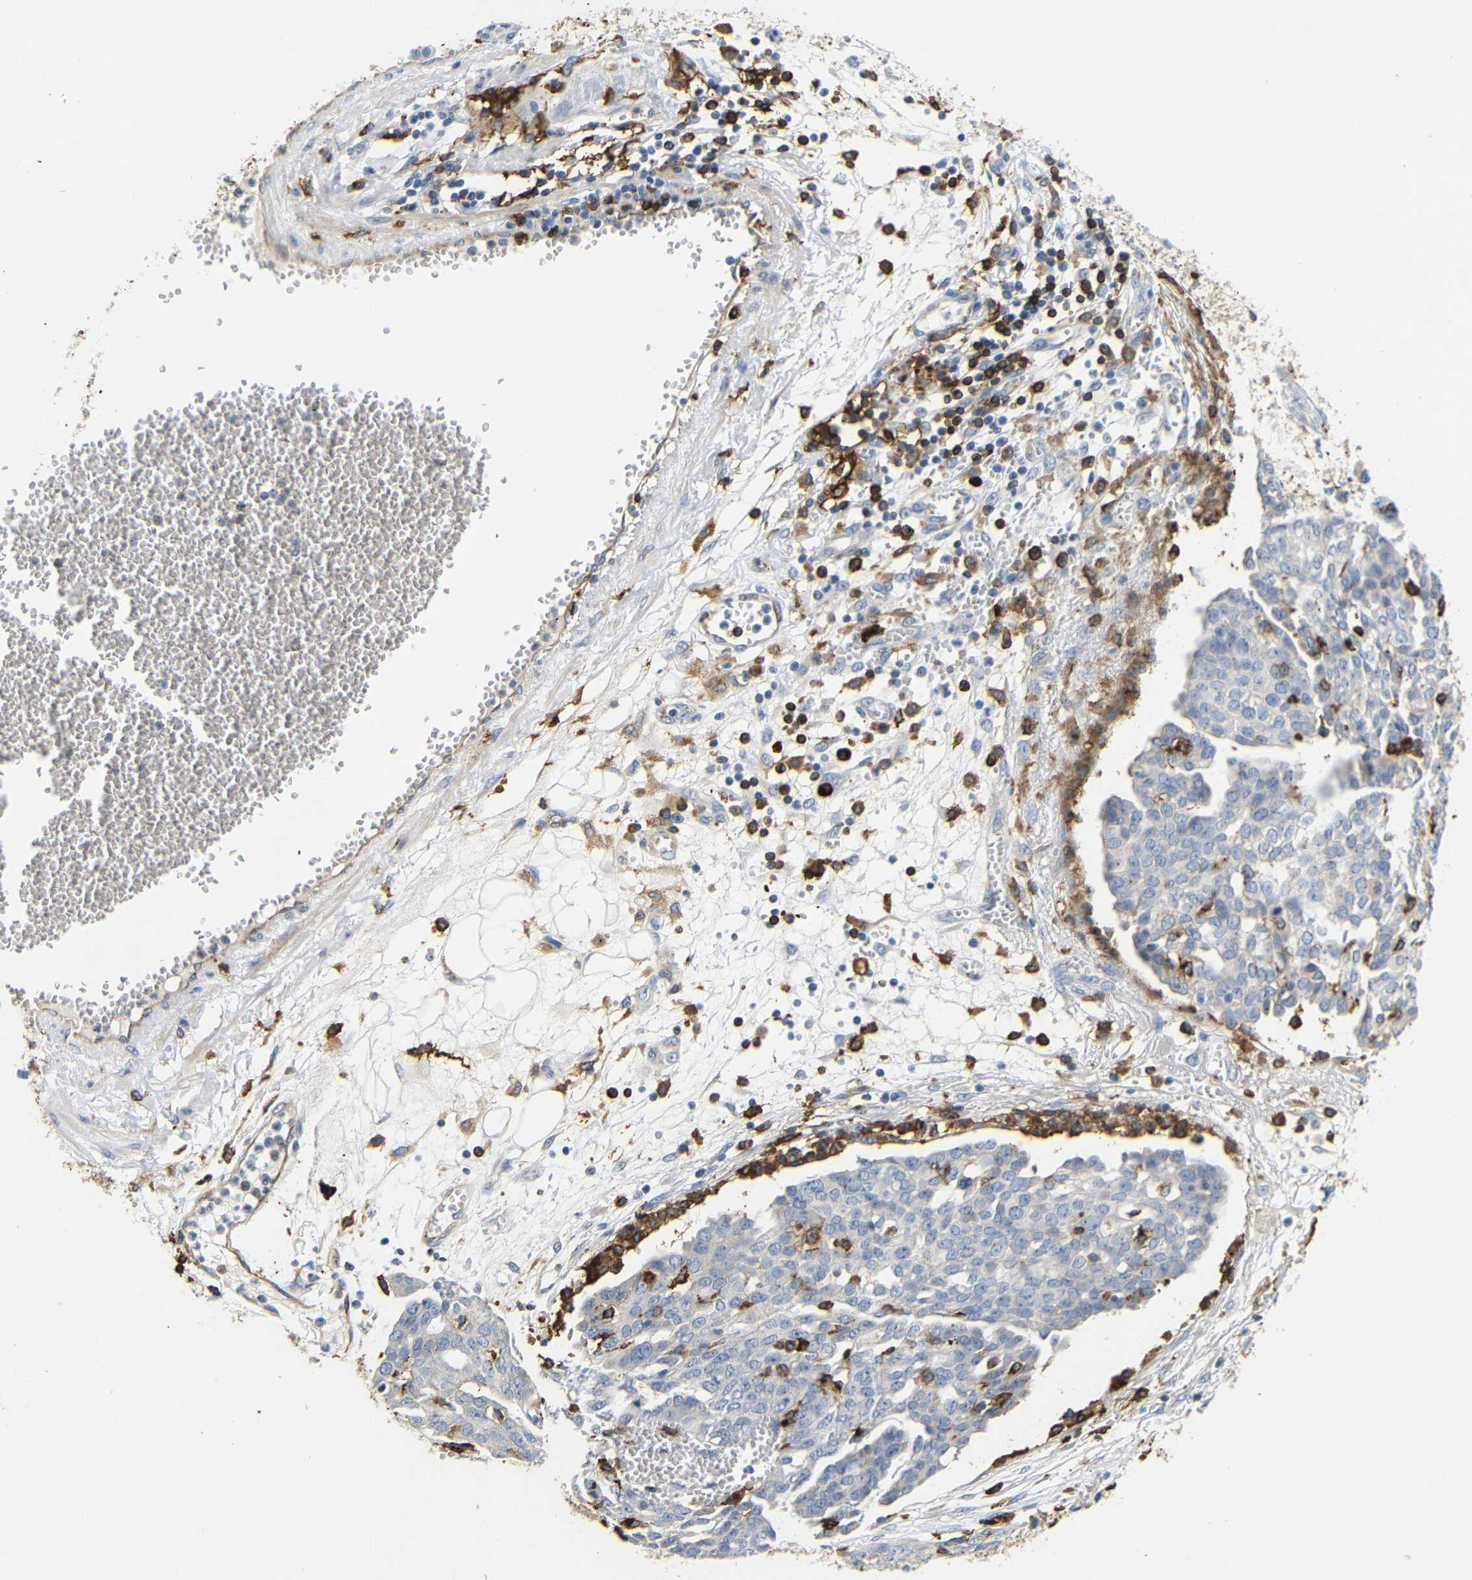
{"staining": {"intensity": "negative", "quantity": "none", "location": "none"}, "tissue": "ovarian cancer", "cell_type": "Tumor cells", "image_type": "cancer", "snomed": [{"axis": "morphology", "description": "Cystadenocarcinoma, serous, NOS"}, {"axis": "topography", "description": "Soft tissue"}, {"axis": "topography", "description": "Ovary"}], "caption": "This is a histopathology image of immunohistochemistry staining of ovarian cancer, which shows no positivity in tumor cells.", "gene": "HLA-DQB1", "patient": {"sex": "female", "age": 57}}